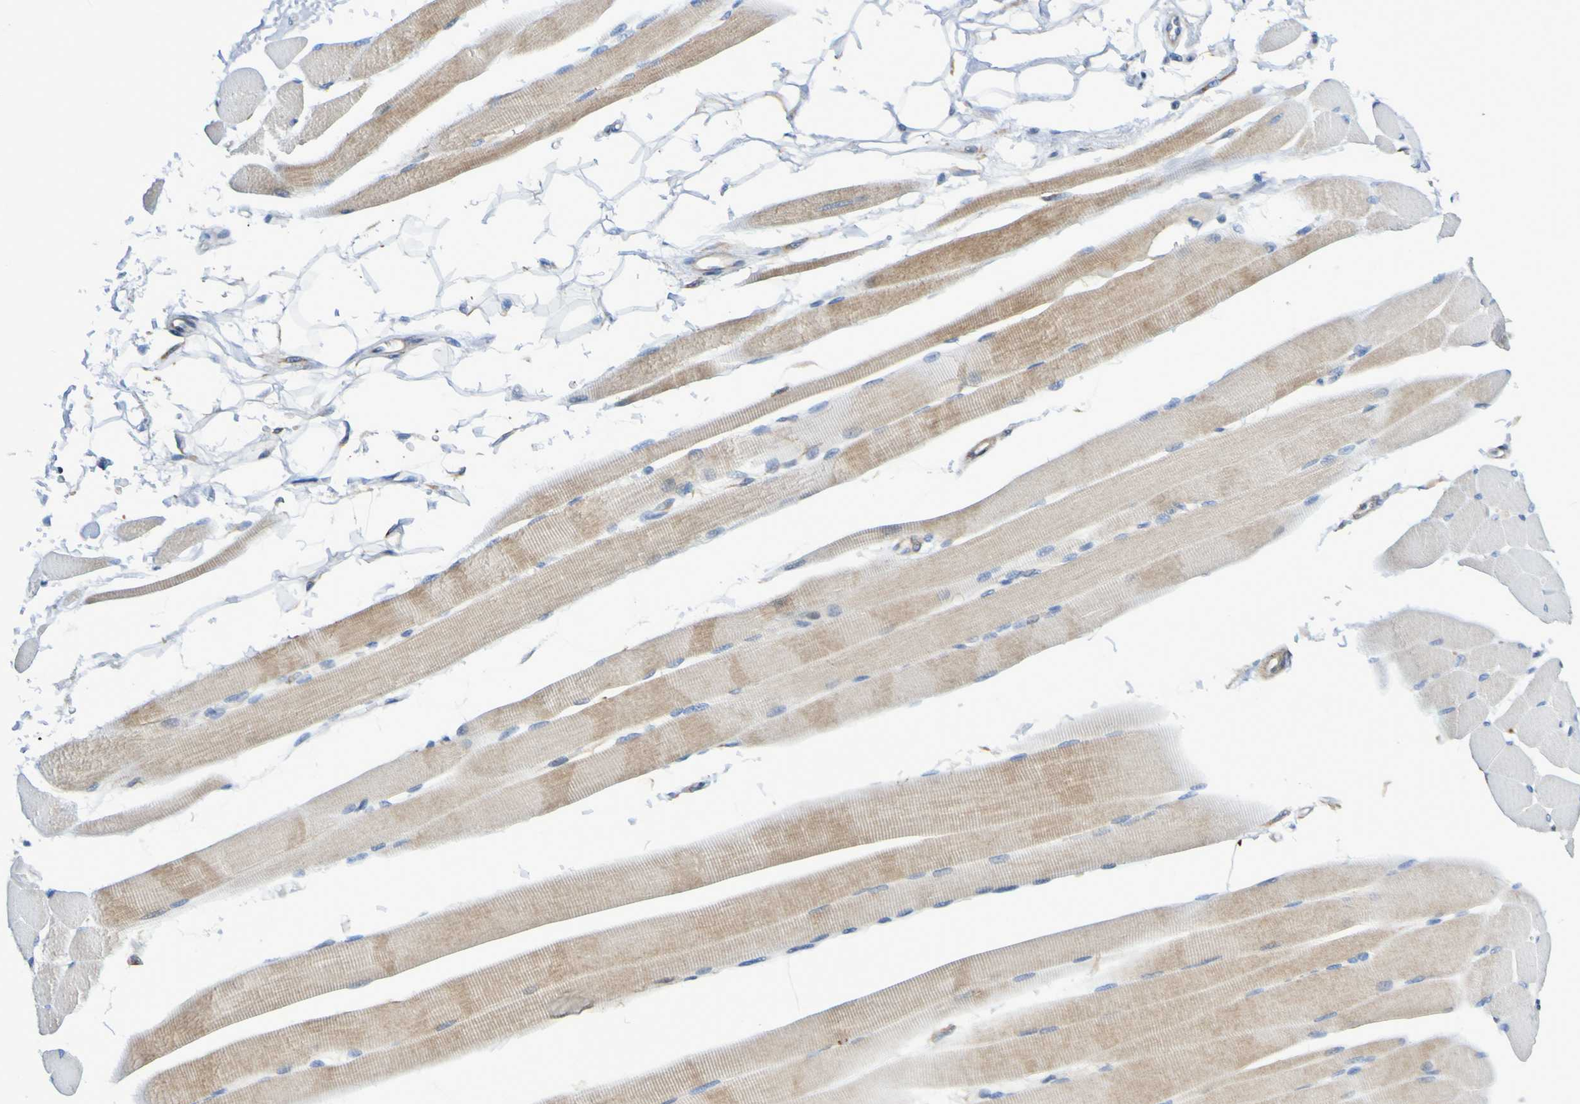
{"staining": {"intensity": "moderate", "quantity": "25%-75%", "location": "cytoplasmic/membranous"}, "tissue": "skeletal muscle", "cell_type": "Myocytes", "image_type": "normal", "snomed": [{"axis": "morphology", "description": "Normal tissue, NOS"}, {"axis": "topography", "description": "Skeletal muscle"}, {"axis": "topography", "description": "Peripheral nerve tissue"}], "caption": "This is a micrograph of IHC staining of benign skeletal muscle, which shows moderate staining in the cytoplasmic/membranous of myocytes.", "gene": "SCRG1", "patient": {"sex": "female", "age": 84}}